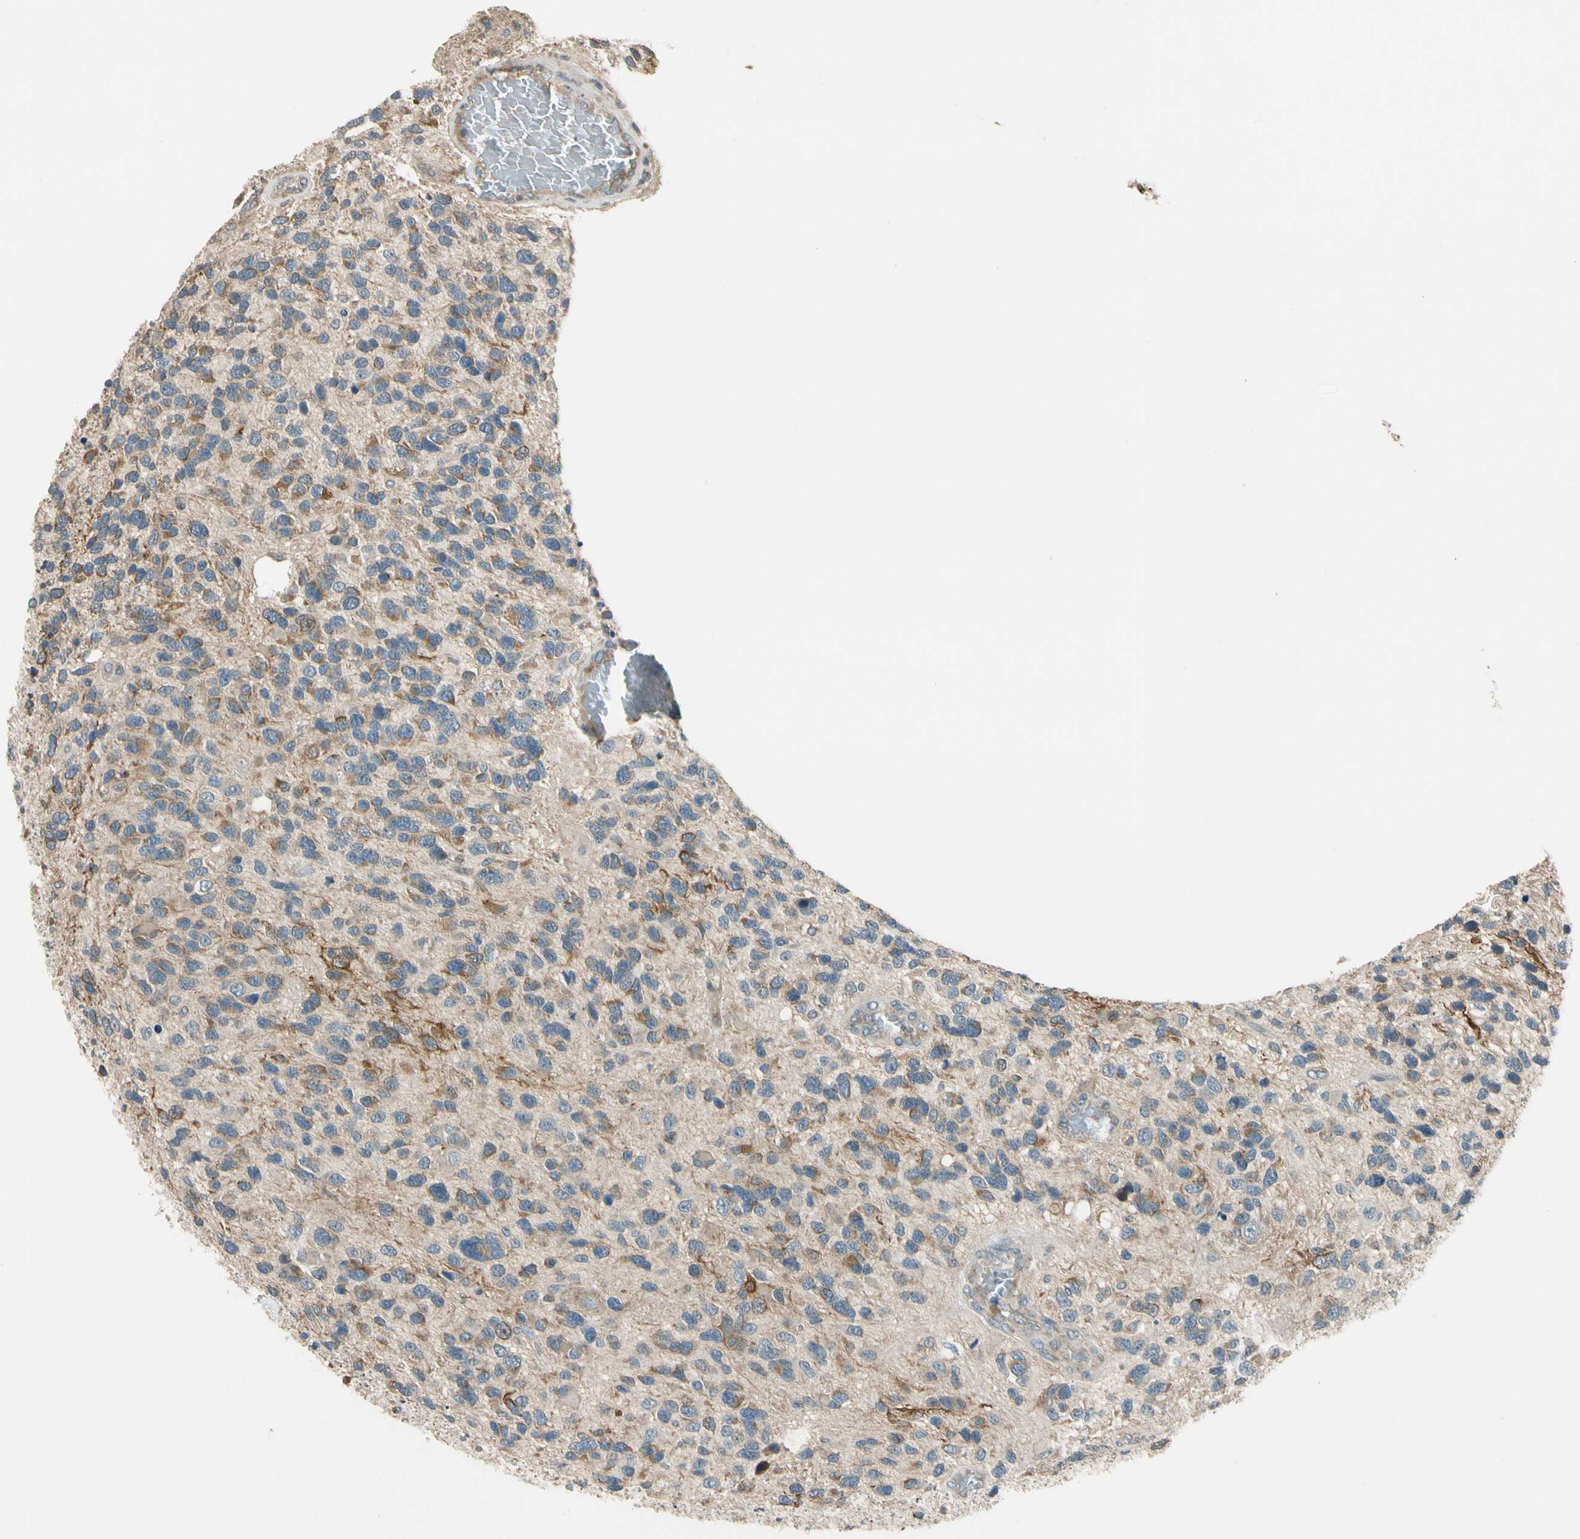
{"staining": {"intensity": "moderate", "quantity": "<25%", "location": "cytoplasmic/membranous"}, "tissue": "glioma", "cell_type": "Tumor cells", "image_type": "cancer", "snomed": [{"axis": "morphology", "description": "Glioma, malignant, High grade"}, {"axis": "topography", "description": "Brain"}], "caption": "Moderate cytoplasmic/membranous positivity for a protein is identified in about <25% of tumor cells of glioma using immunohistochemistry (IHC).", "gene": "MST1R", "patient": {"sex": "female", "age": 58}}